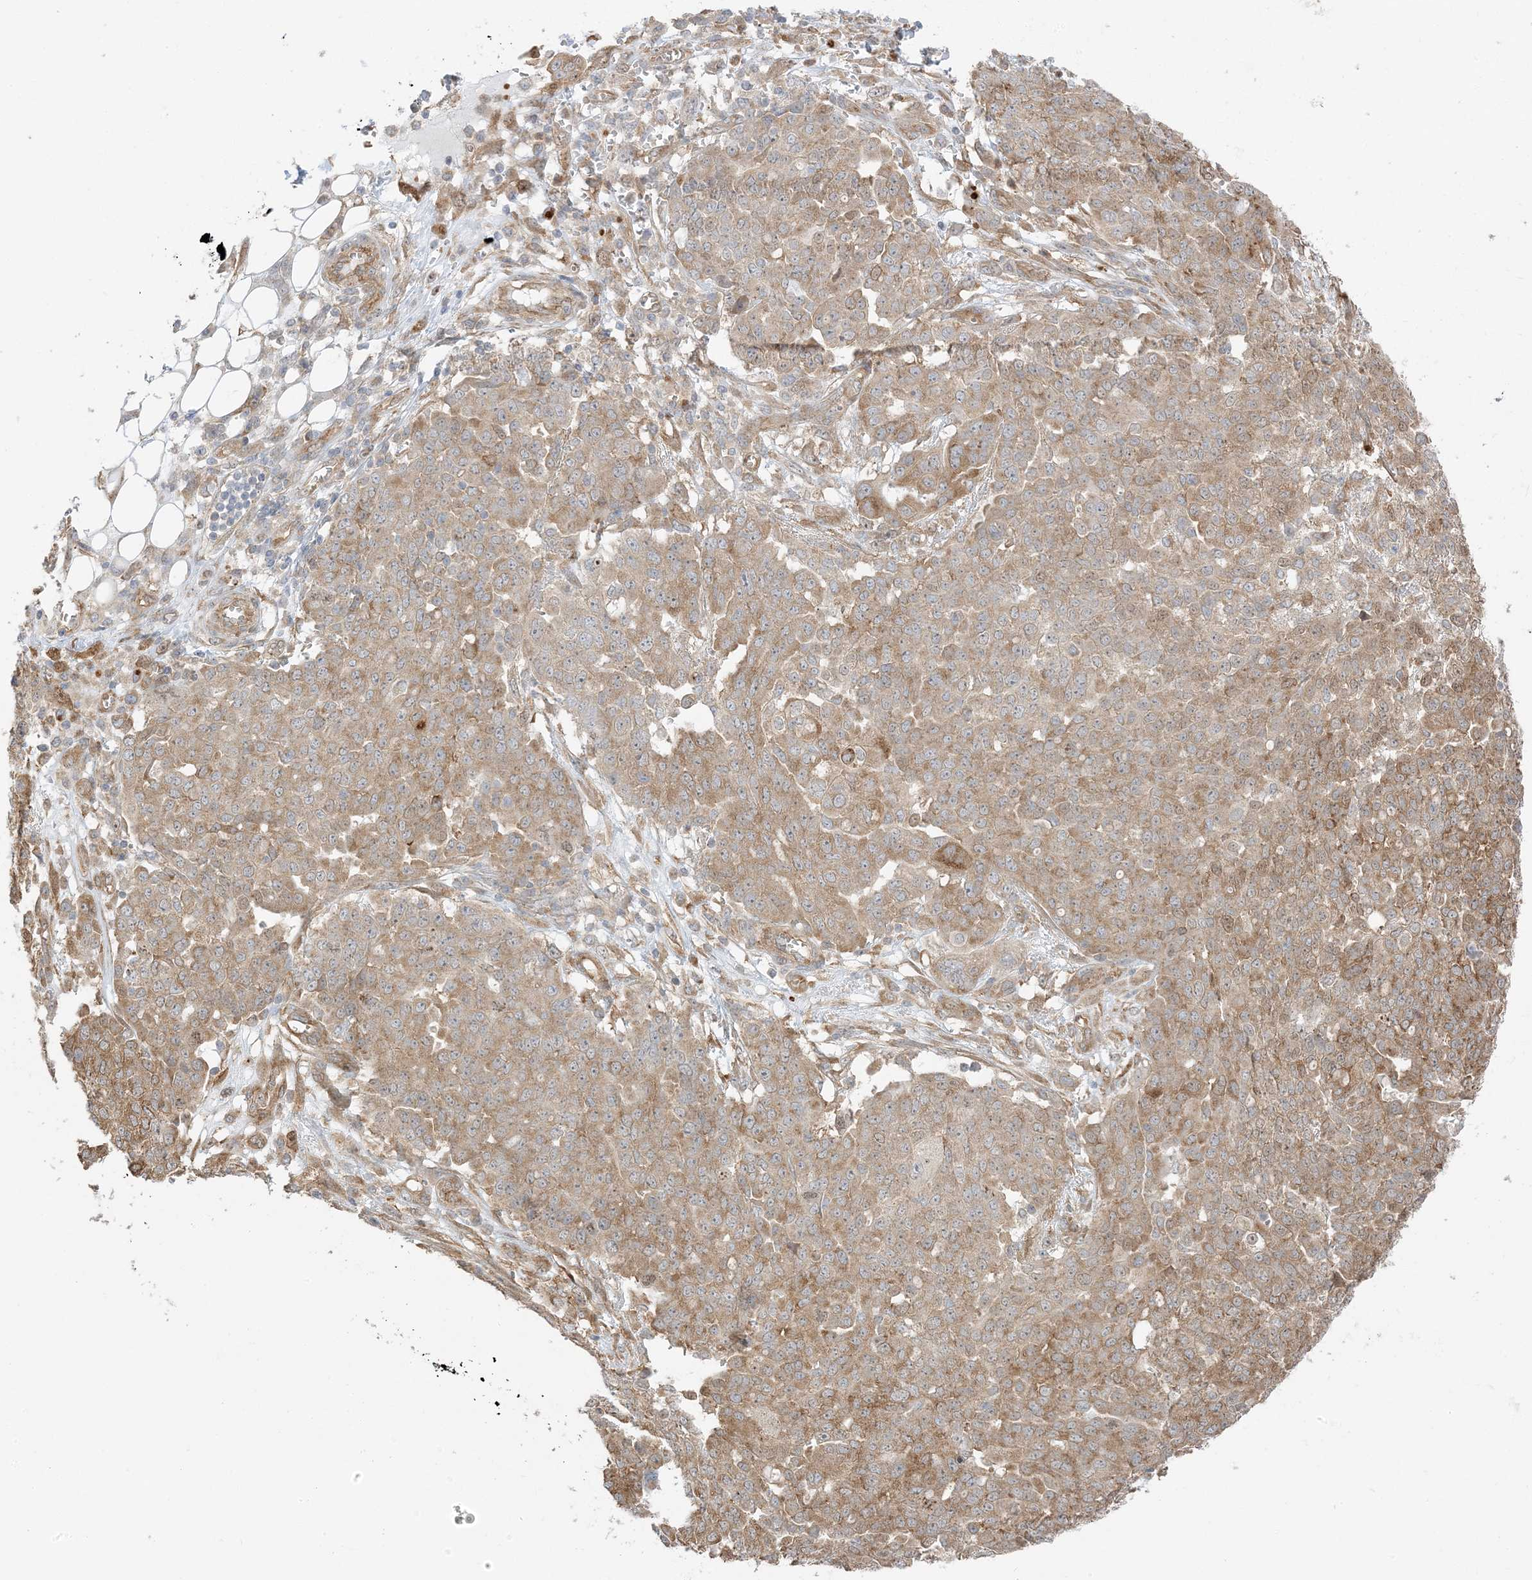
{"staining": {"intensity": "moderate", "quantity": "25%-75%", "location": "cytoplasmic/membranous"}, "tissue": "ovarian cancer", "cell_type": "Tumor cells", "image_type": "cancer", "snomed": [{"axis": "morphology", "description": "Cystadenocarcinoma, serous, NOS"}, {"axis": "topography", "description": "Soft tissue"}, {"axis": "topography", "description": "Ovary"}], "caption": "Immunohistochemistry (IHC) of ovarian cancer (serous cystadenocarcinoma) exhibits medium levels of moderate cytoplasmic/membranous expression in about 25%-75% of tumor cells.", "gene": "UBAP2L", "patient": {"sex": "female", "age": 57}}